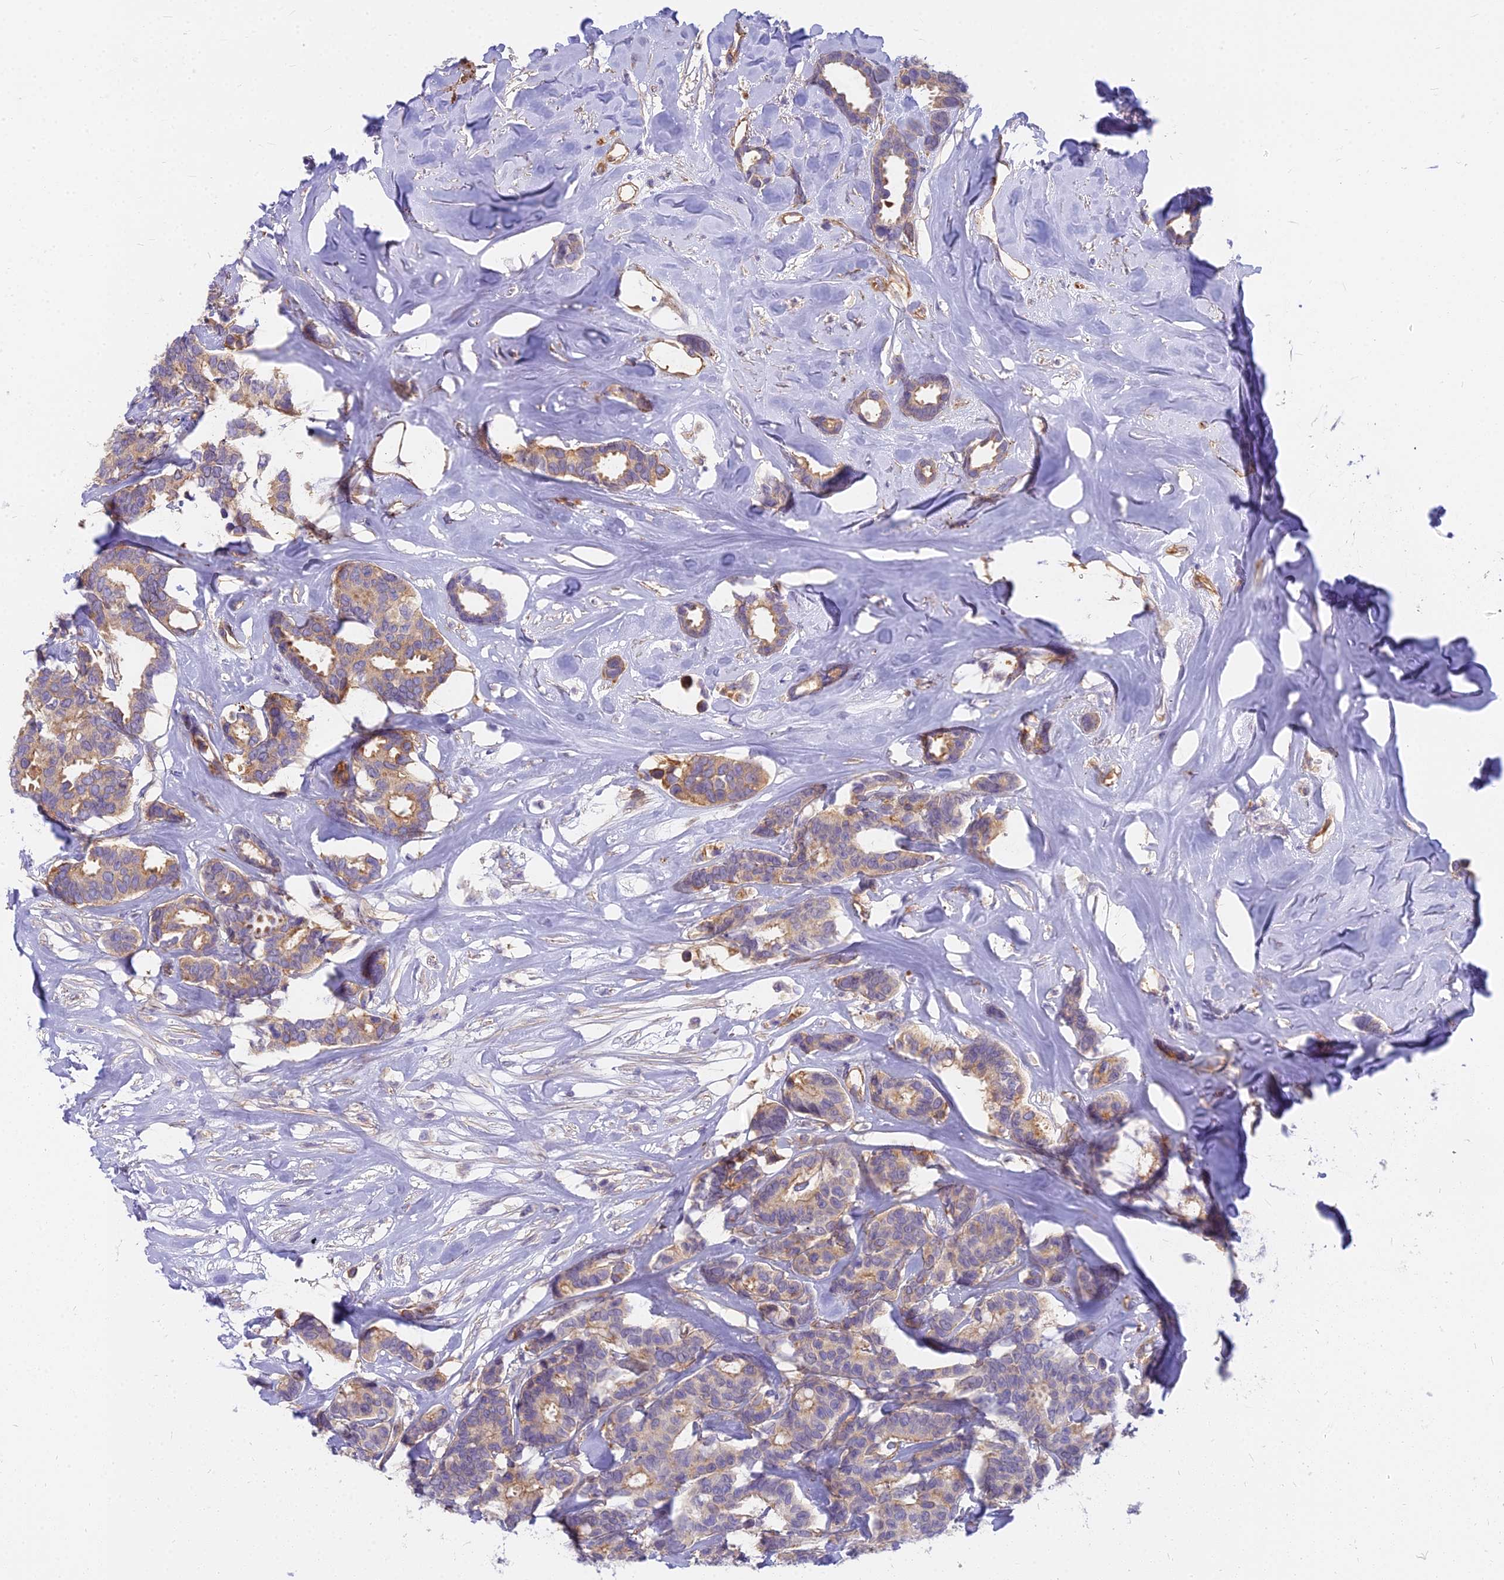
{"staining": {"intensity": "moderate", "quantity": "25%-75%", "location": "cytoplasmic/membranous"}, "tissue": "breast cancer", "cell_type": "Tumor cells", "image_type": "cancer", "snomed": [{"axis": "morphology", "description": "Duct carcinoma"}, {"axis": "topography", "description": "Breast"}], "caption": "DAB (3,3'-diaminobenzidine) immunohistochemical staining of human breast intraductal carcinoma demonstrates moderate cytoplasmic/membranous protein expression in about 25%-75% of tumor cells.", "gene": "HLA-DOA", "patient": {"sex": "female", "age": 87}}